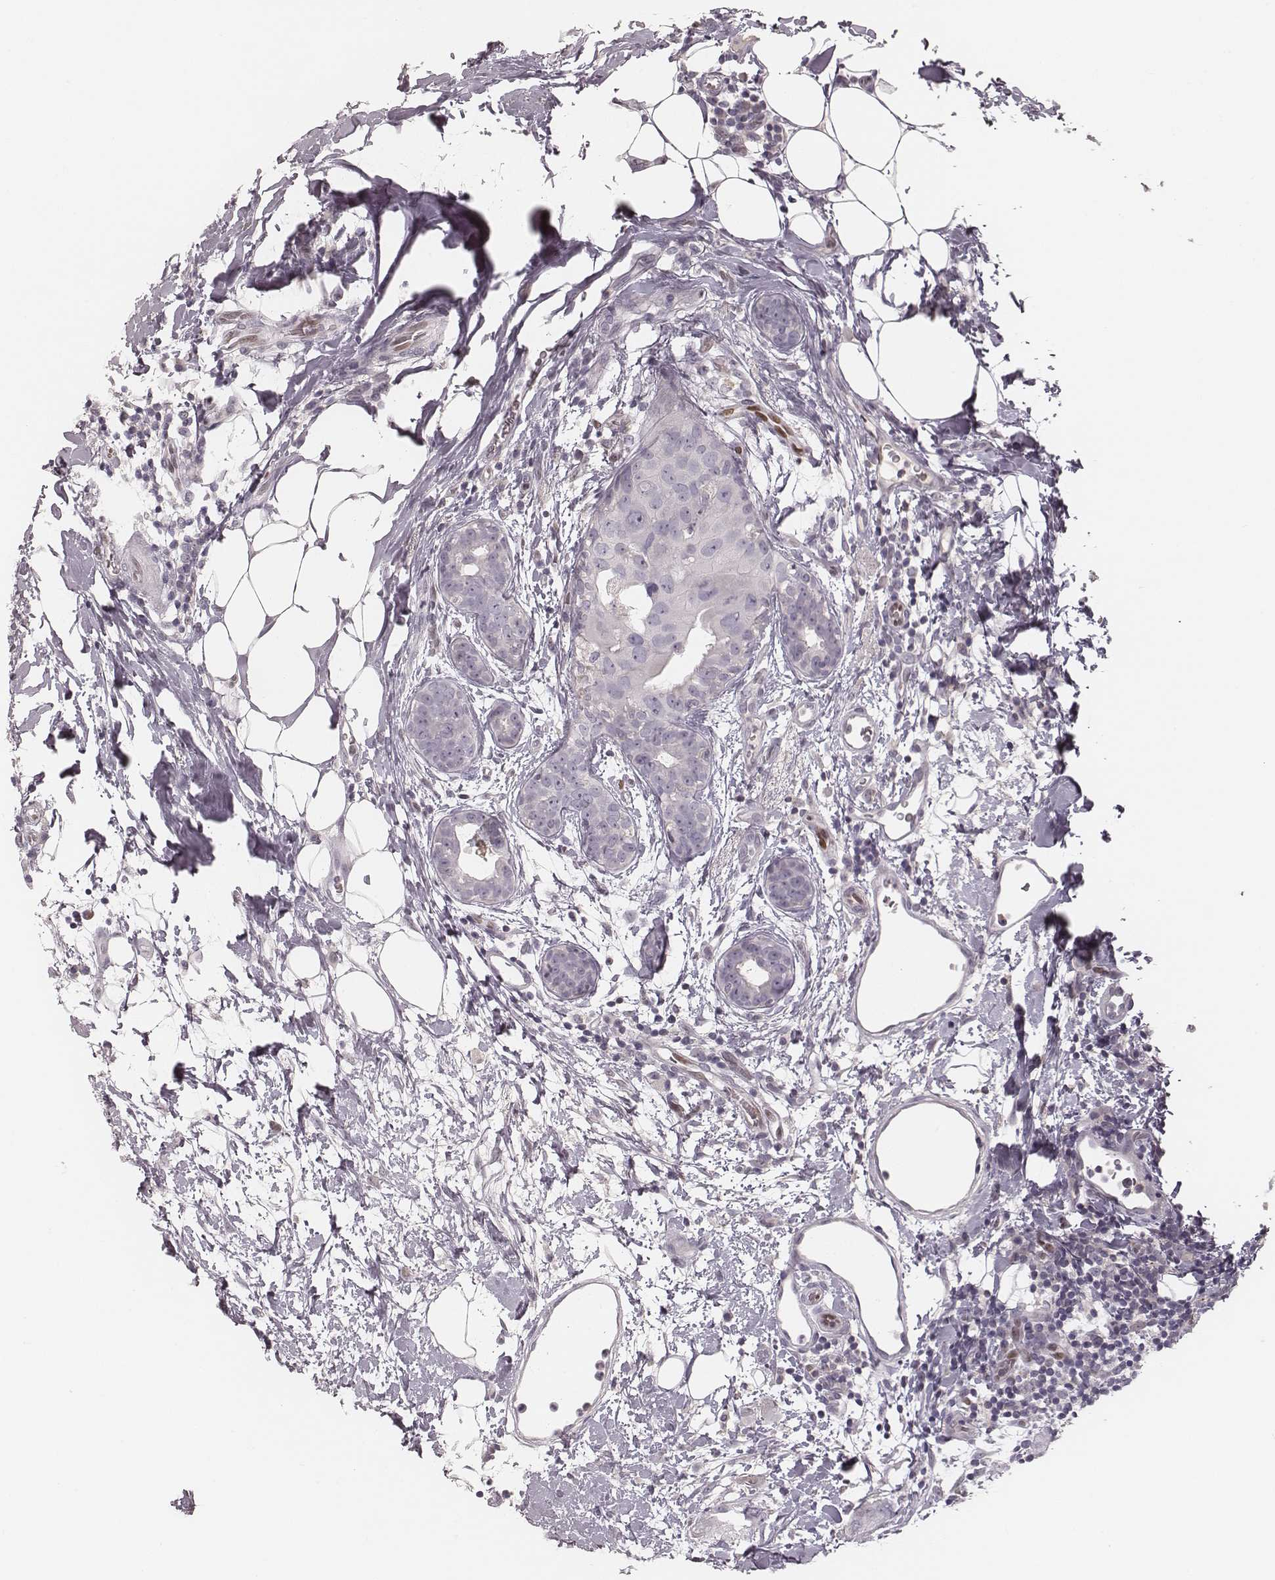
{"staining": {"intensity": "negative", "quantity": "none", "location": "none"}, "tissue": "breast cancer", "cell_type": "Tumor cells", "image_type": "cancer", "snomed": [{"axis": "morphology", "description": "Normal tissue, NOS"}, {"axis": "morphology", "description": "Duct carcinoma"}, {"axis": "topography", "description": "Breast"}], "caption": "The immunohistochemistry (IHC) image has no significant expression in tumor cells of breast intraductal carcinoma tissue.", "gene": "MSX1", "patient": {"sex": "female", "age": 40}}